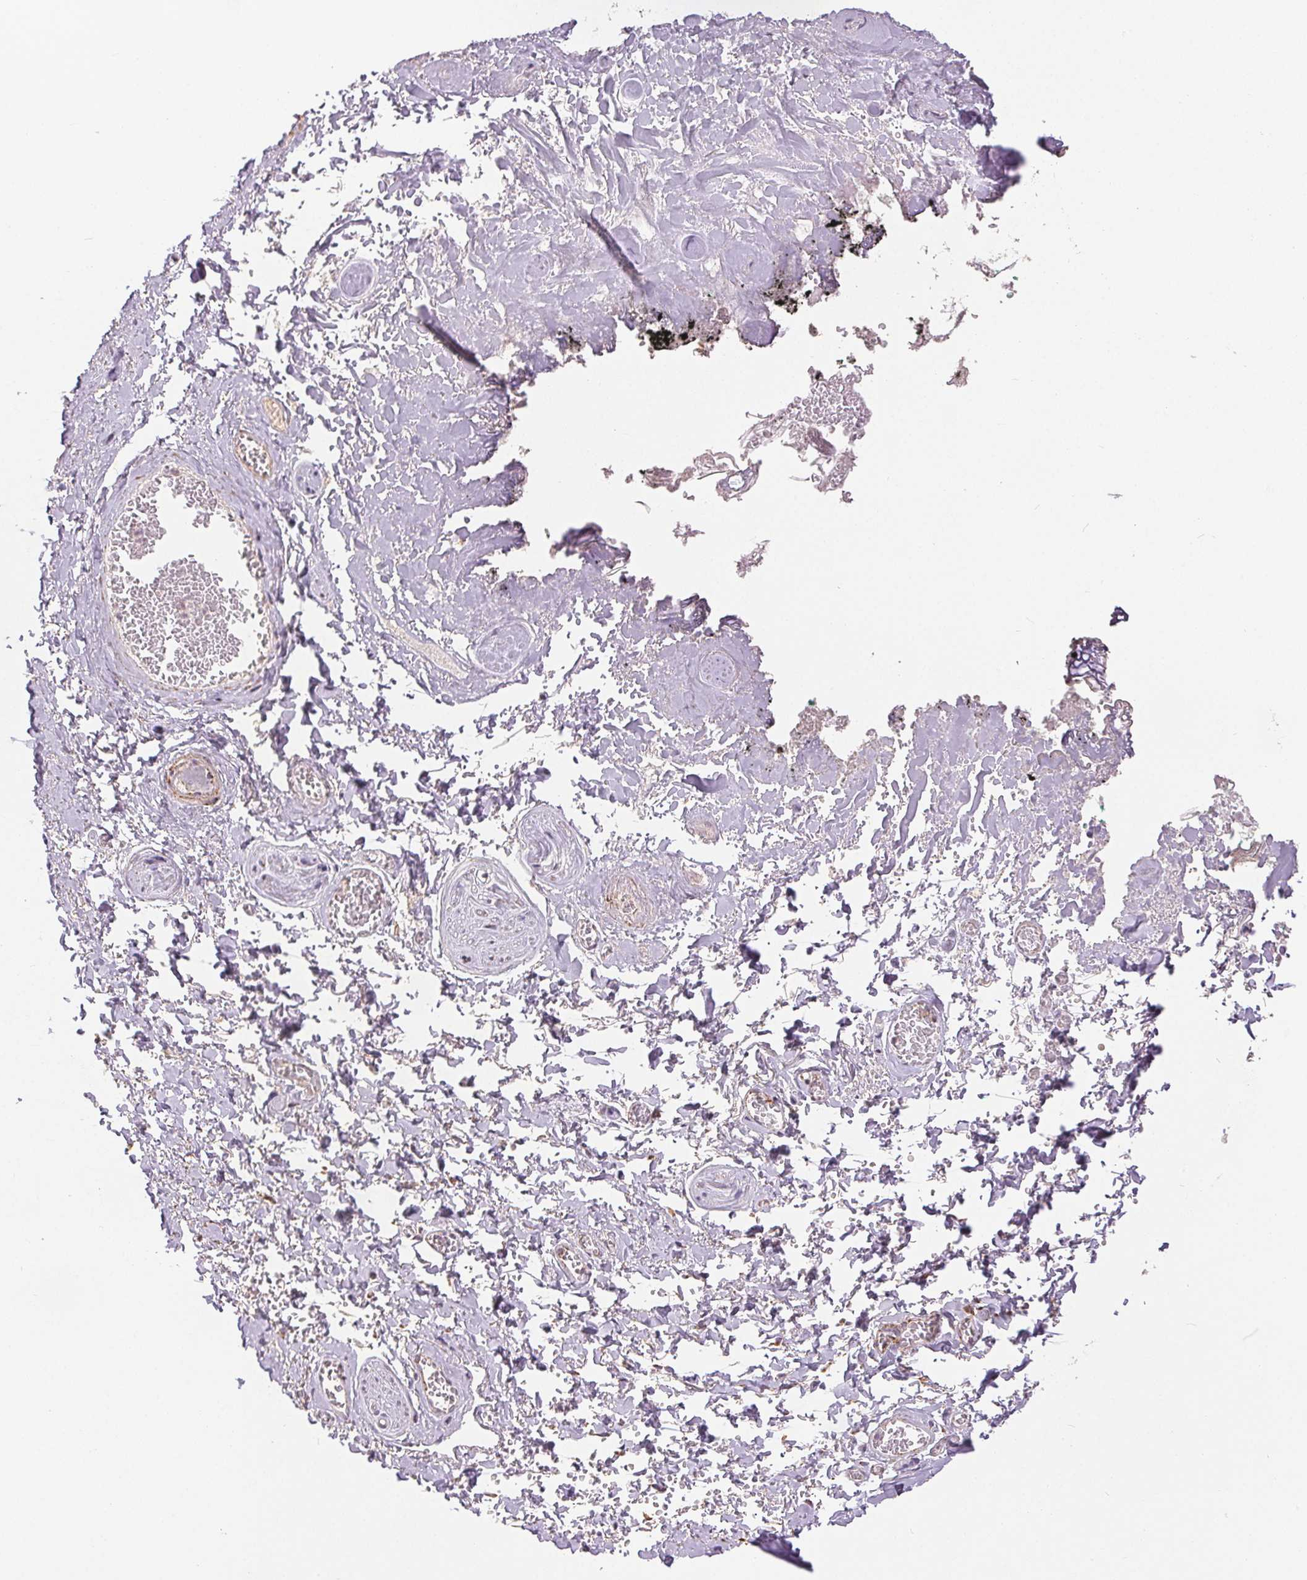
{"staining": {"intensity": "moderate", "quantity": "<25%", "location": "cytoplasmic/membranous"}, "tissue": "adipose tissue", "cell_type": "Adipocytes", "image_type": "normal", "snomed": [{"axis": "morphology", "description": "Normal tissue, NOS"}, {"axis": "topography", "description": "Vulva"}, {"axis": "topography", "description": "Peripheral nerve tissue"}], "caption": "Adipose tissue was stained to show a protein in brown. There is low levels of moderate cytoplasmic/membranous positivity in about <25% of adipocytes. (Brightfield microscopy of DAB IHC at high magnification).", "gene": "SDHB", "patient": {"sex": "female", "age": 66}}